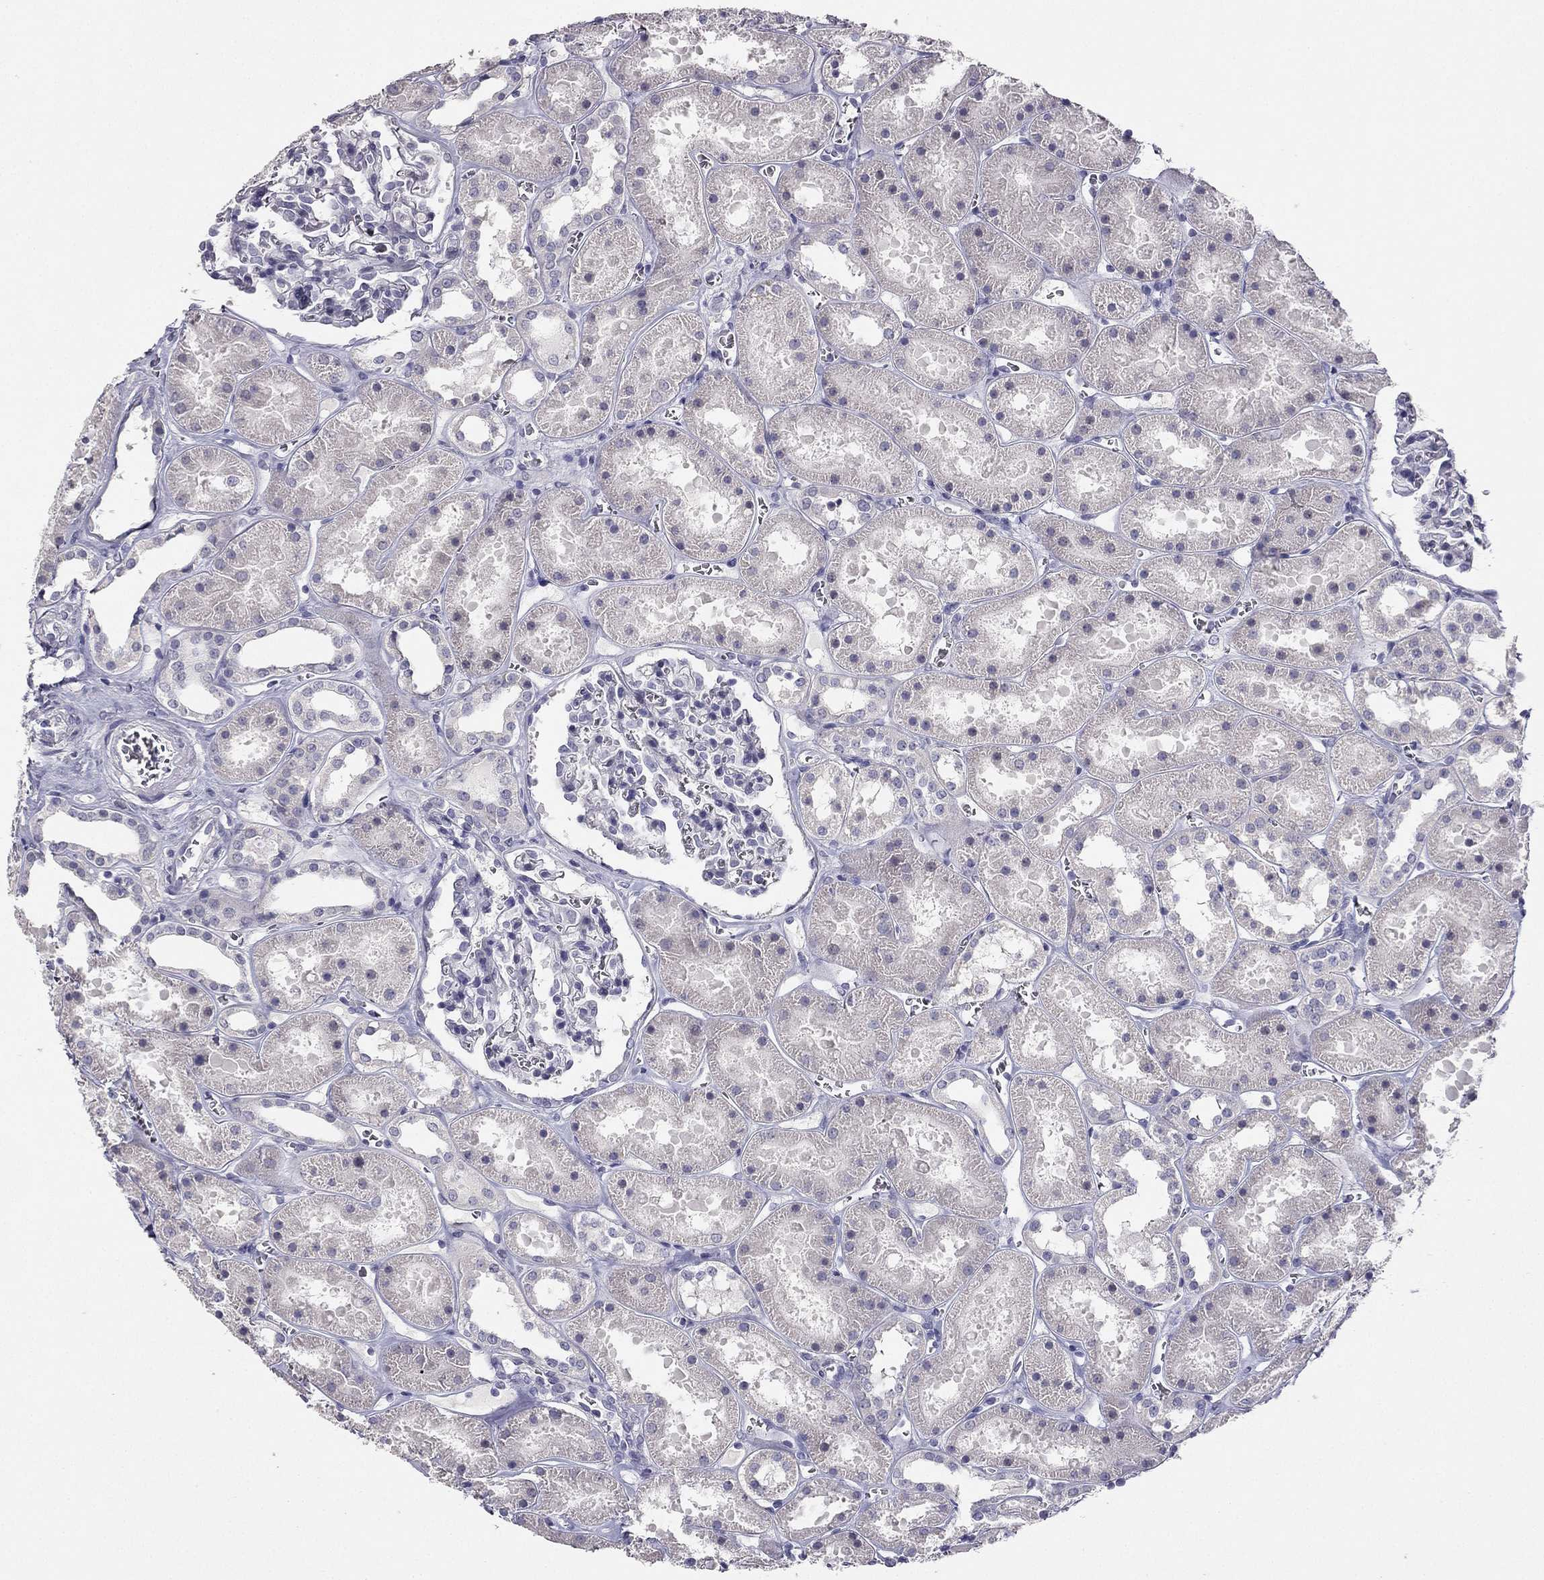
{"staining": {"intensity": "negative", "quantity": "none", "location": "none"}, "tissue": "kidney", "cell_type": "Cells in glomeruli", "image_type": "normal", "snomed": [{"axis": "morphology", "description": "Normal tissue, NOS"}, {"axis": "topography", "description": "Kidney"}], "caption": "Normal kidney was stained to show a protein in brown. There is no significant staining in cells in glomeruli. (Brightfield microscopy of DAB IHC at high magnification).", "gene": "CALB2", "patient": {"sex": "female", "age": 41}}